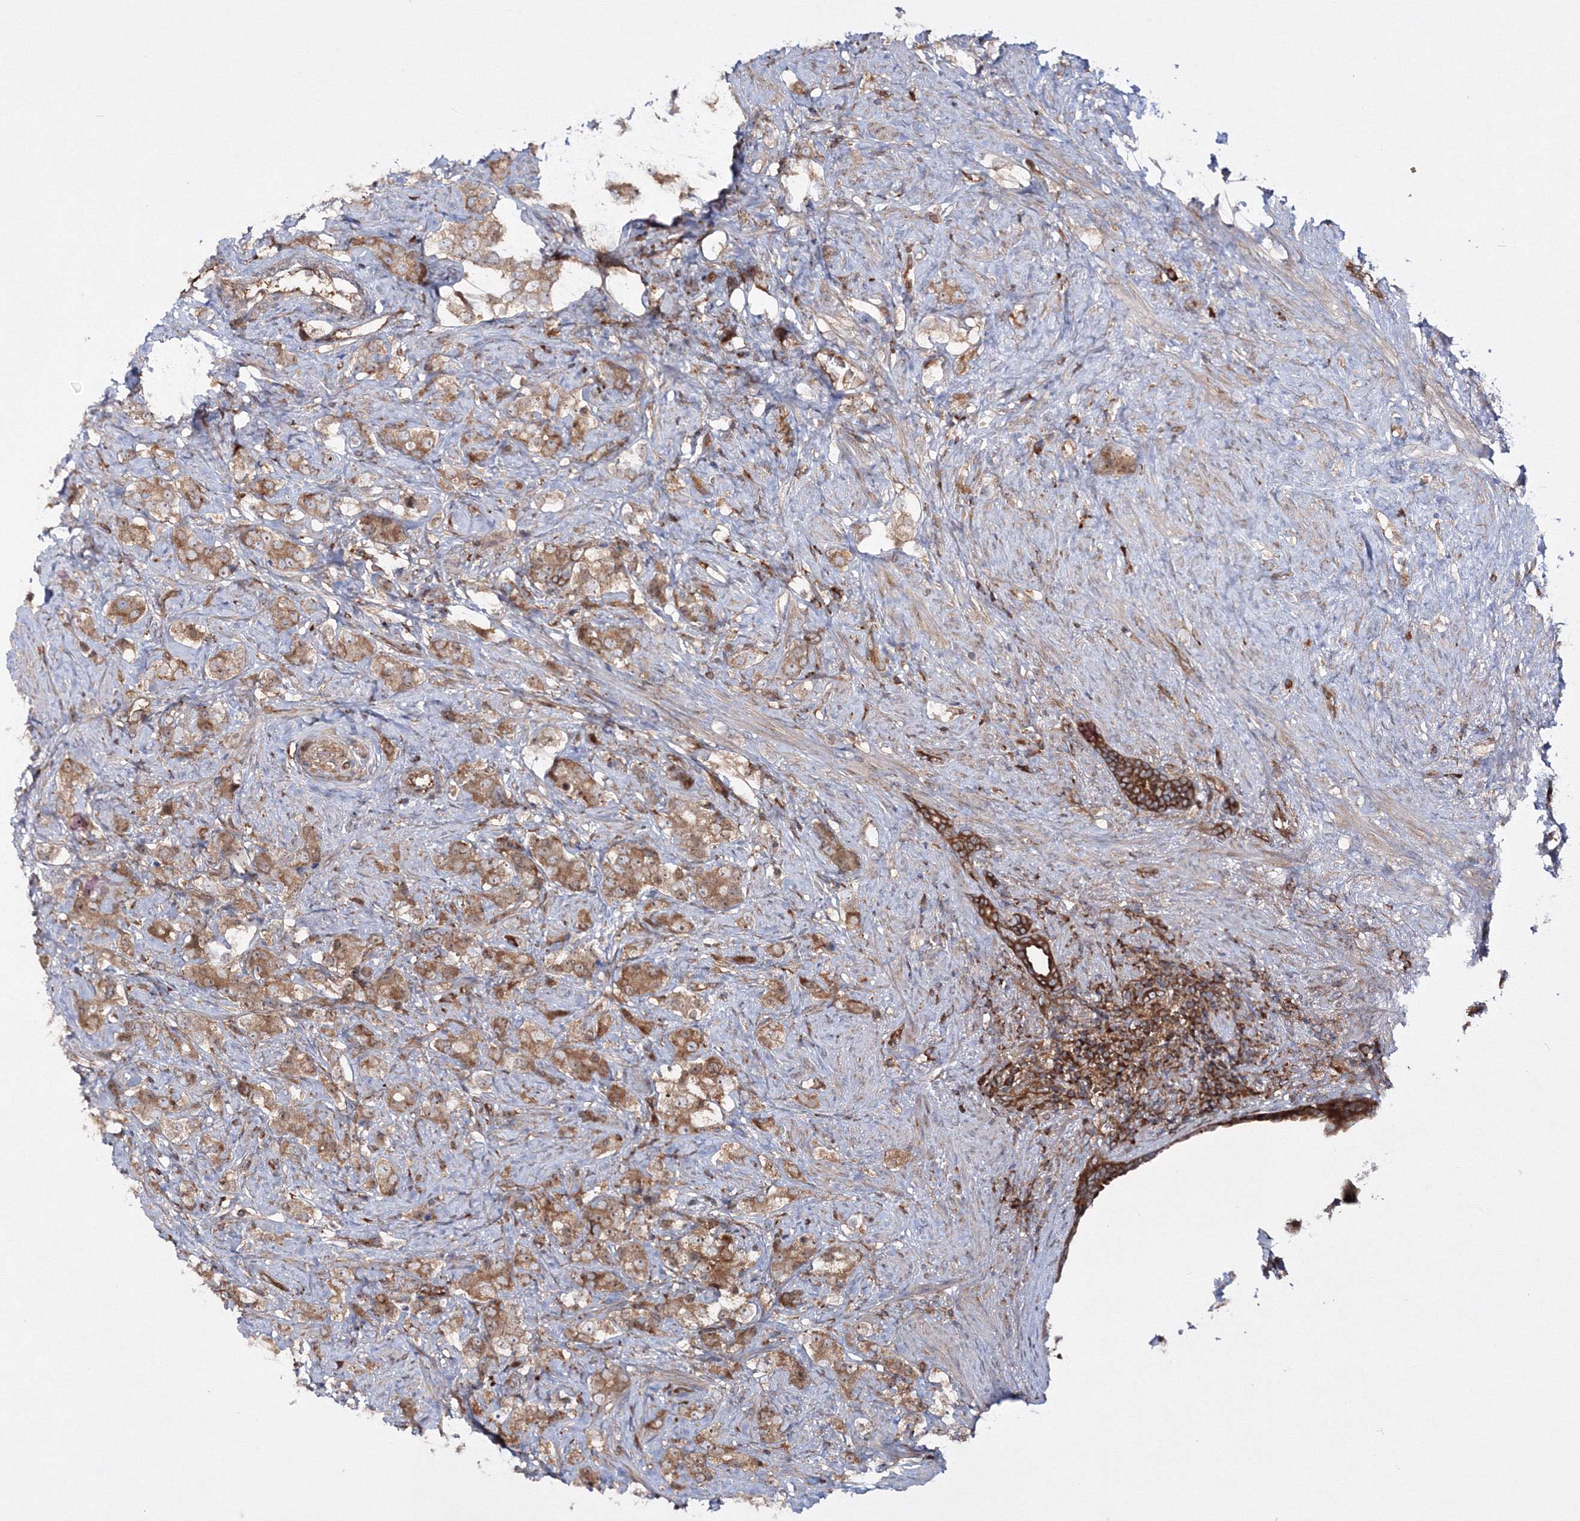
{"staining": {"intensity": "moderate", "quantity": ">75%", "location": "cytoplasmic/membranous"}, "tissue": "prostate cancer", "cell_type": "Tumor cells", "image_type": "cancer", "snomed": [{"axis": "morphology", "description": "Adenocarcinoma, High grade"}, {"axis": "topography", "description": "Prostate"}], "caption": "The image exhibits a brown stain indicating the presence of a protein in the cytoplasmic/membranous of tumor cells in prostate cancer (high-grade adenocarcinoma). (Brightfield microscopy of DAB IHC at high magnification).", "gene": "HARS1", "patient": {"sex": "male", "age": 63}}